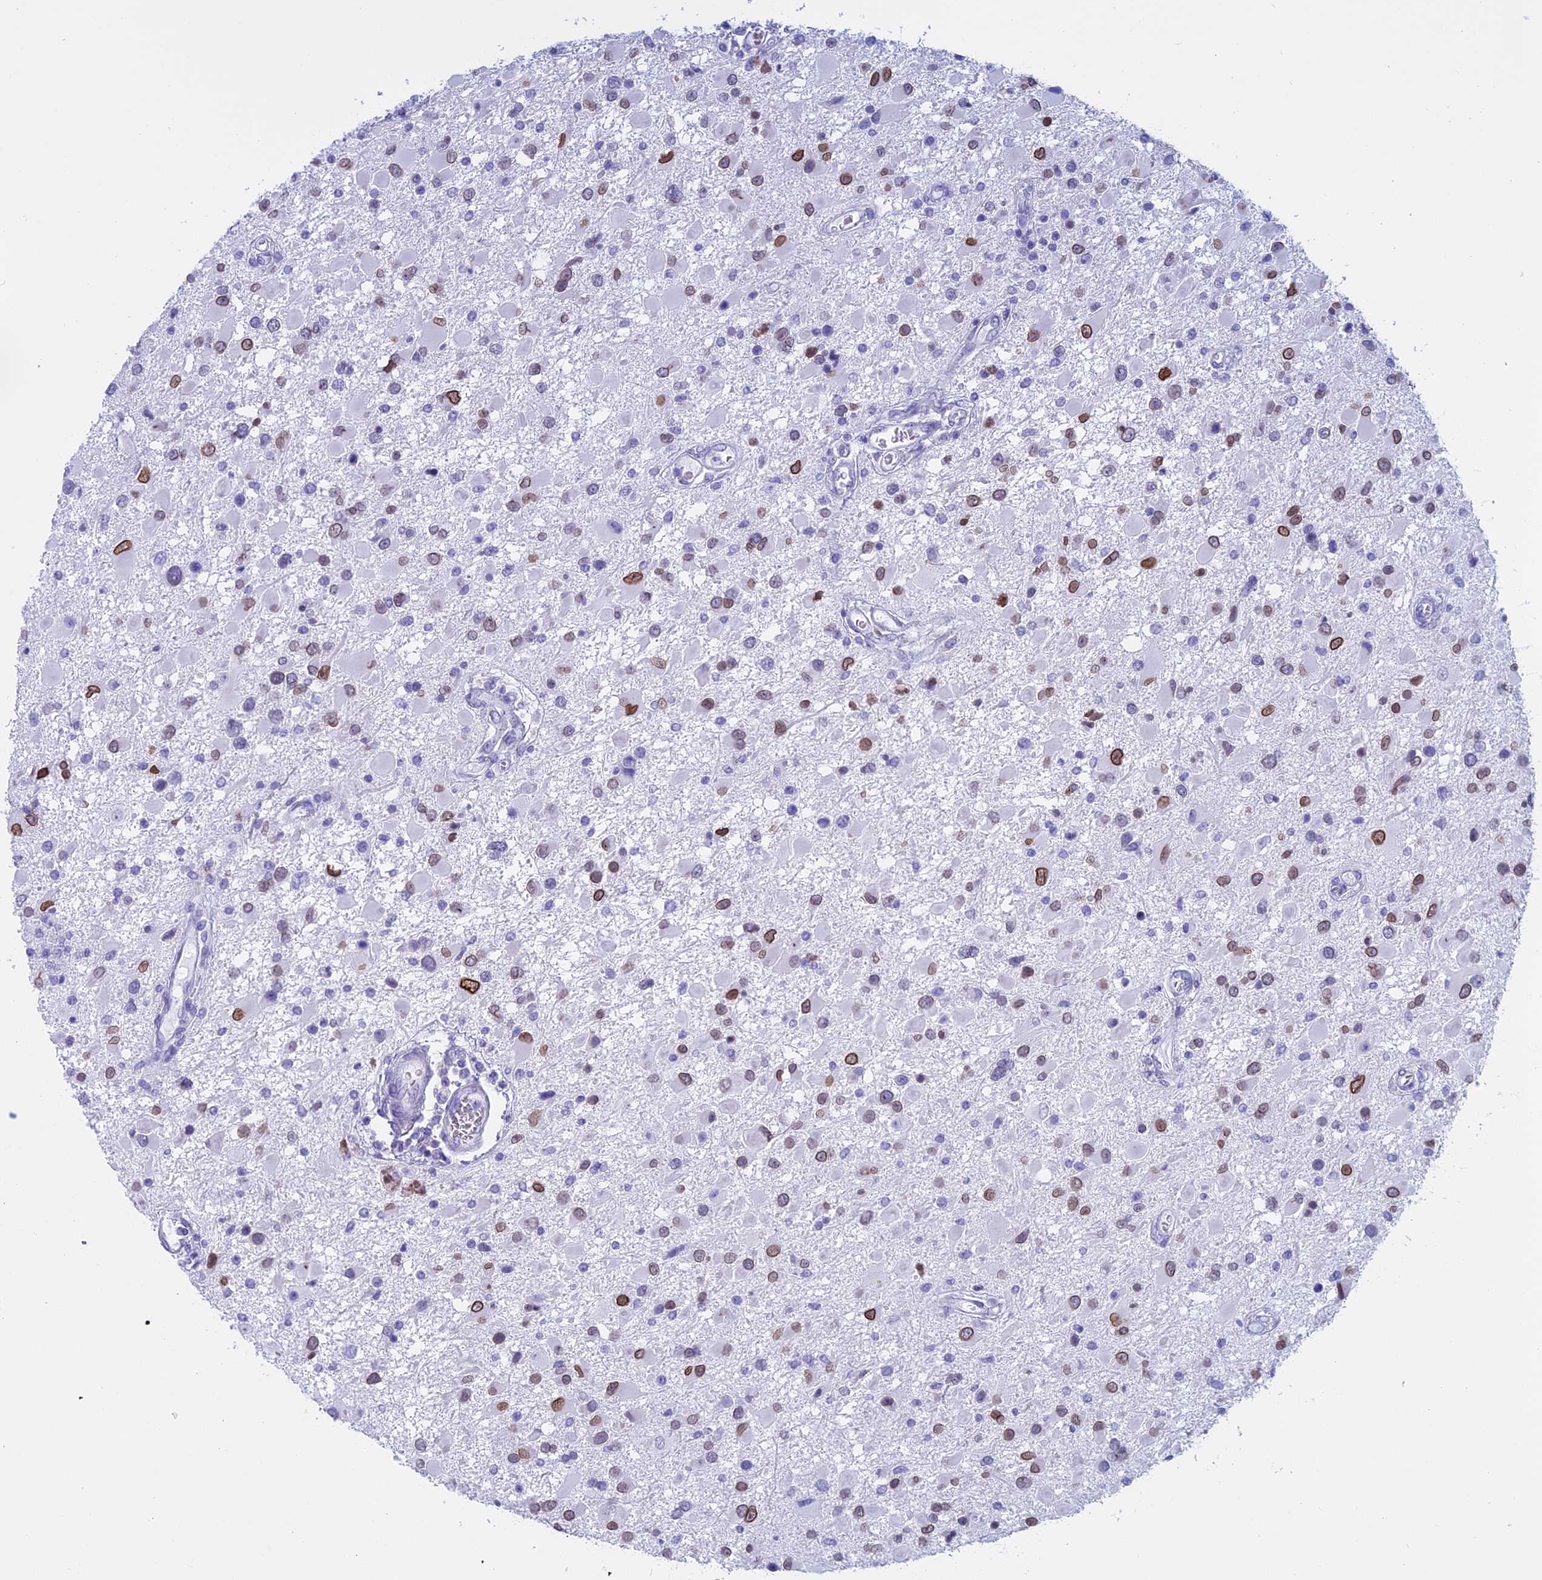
{"staining": {"intensity": "moderate", "quantity": "25%-75%", "location": "cytoplasmic/membranous,nuclear"}, "tissue": "glioma", "cell_type": "Tumor cells", "image_type": "cancer", "snomed": [{"axis": "morphology", "description": "Glioma, malignant, High grade"}, {"axis": "topography", "description": "Brain"}], "caption": "Immunohistochemistry of human malignant glioma (high-grade) exhibits medium levels of moderate cytoplasmic/membranous and nuclear positivity in about 25%-75% of tumor cells.", "gene": "FAM169A", "patient": {"sex": "male", "age": 53}}